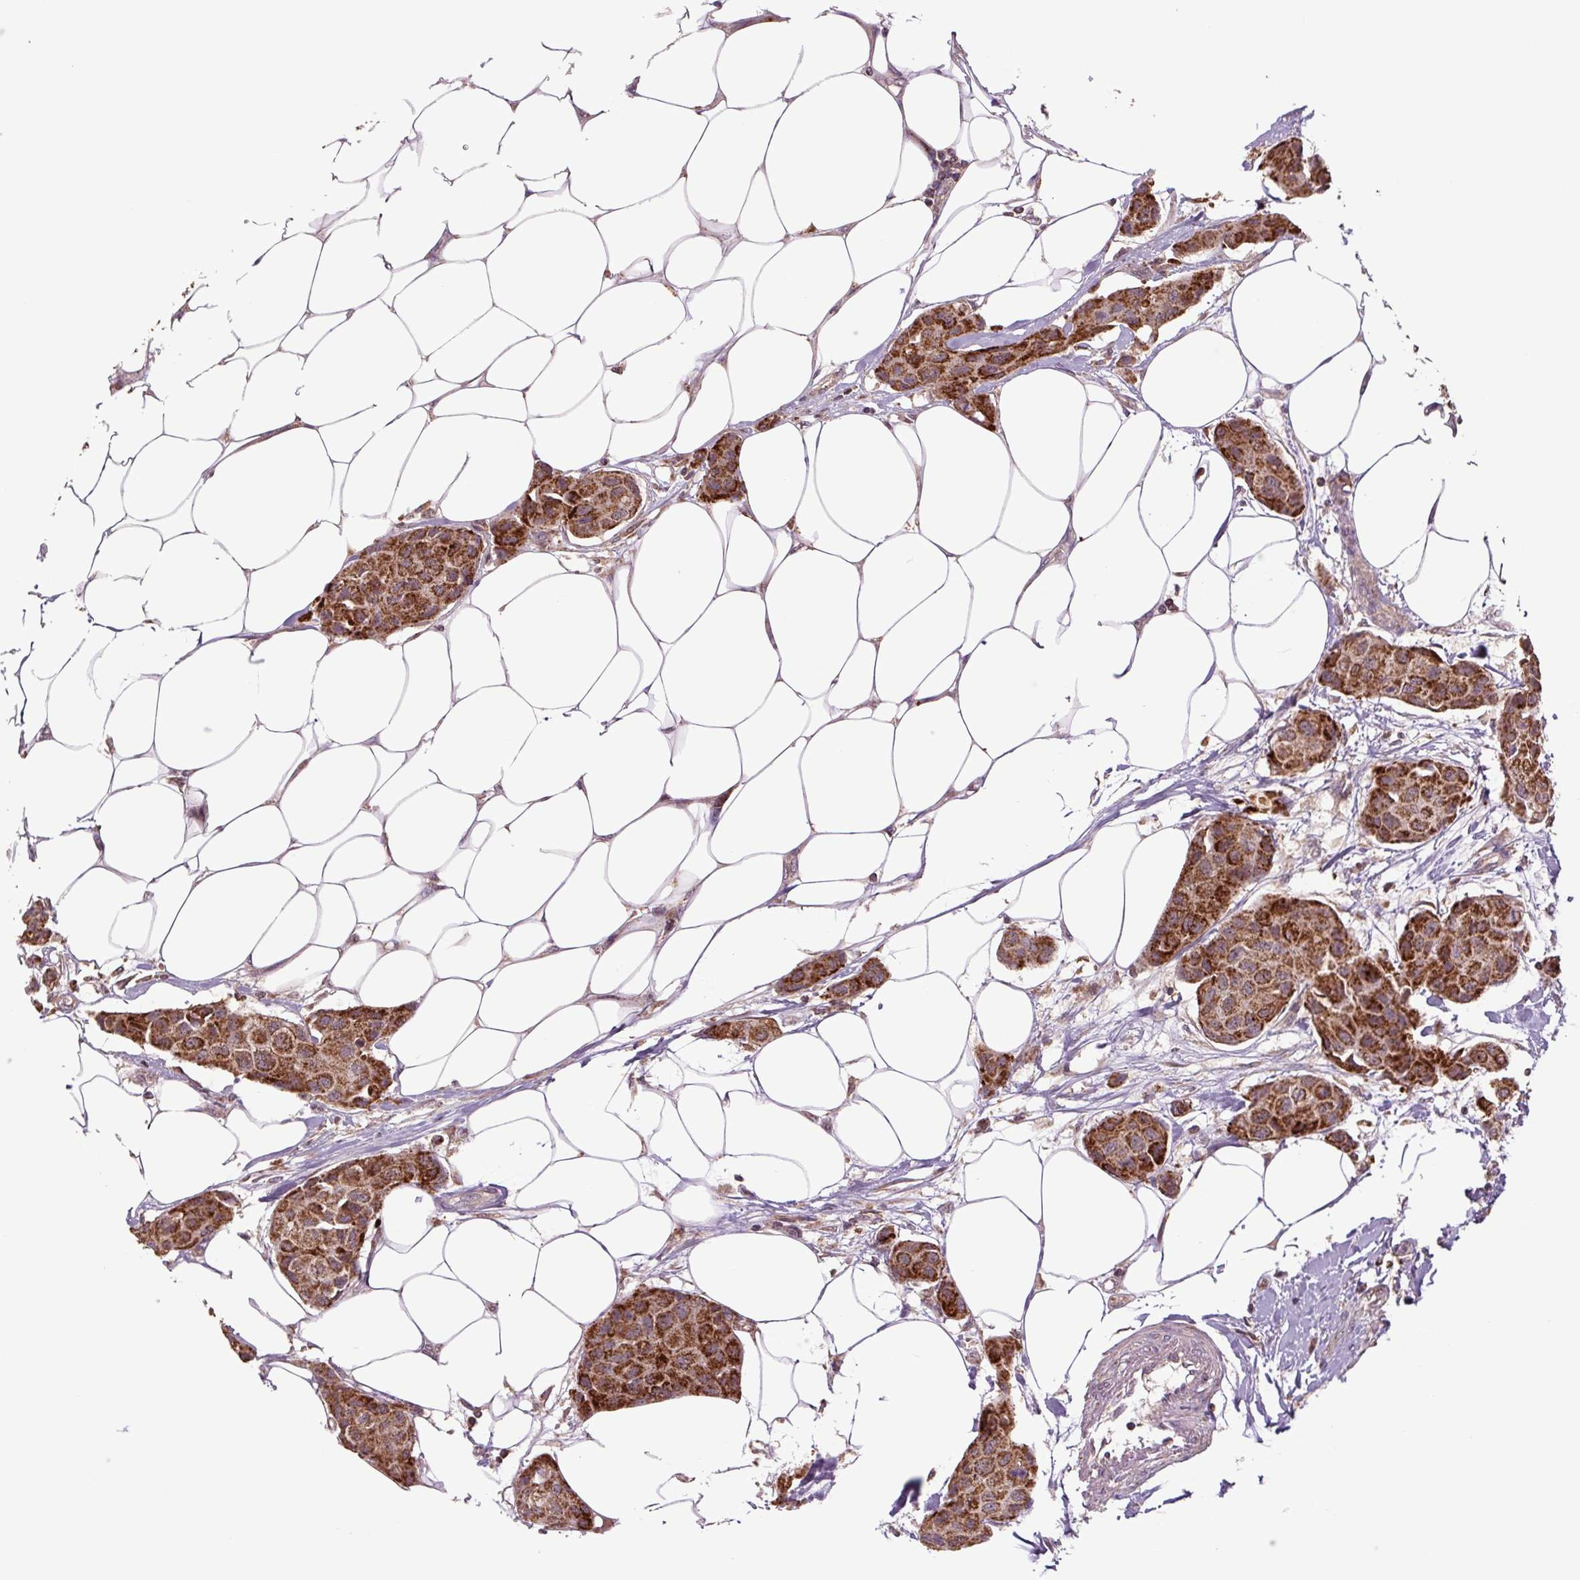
{"staining": {"intensity": "strong", "quantity": ">75%", "location": "cytoplasmic/membranous"}, "tissue": "breast cancer", "cell_type": "Tumor cells", "image_type": "cancer", "snomed": [{"axis": "morphology", "description": "Duct carcinoma"}, {"axis": "topography", "description": "Breast"}, {"axis": "topography", "description": "Lymph node"}], "caption": "This is an image of immunohistochemistry (IHC) staining of breast cancer, which shows strong staining in the cytoplasmic/membranous of tumor cells.", "gene": "TMEM160", "patient": {"sex": "female", "age": 80}}